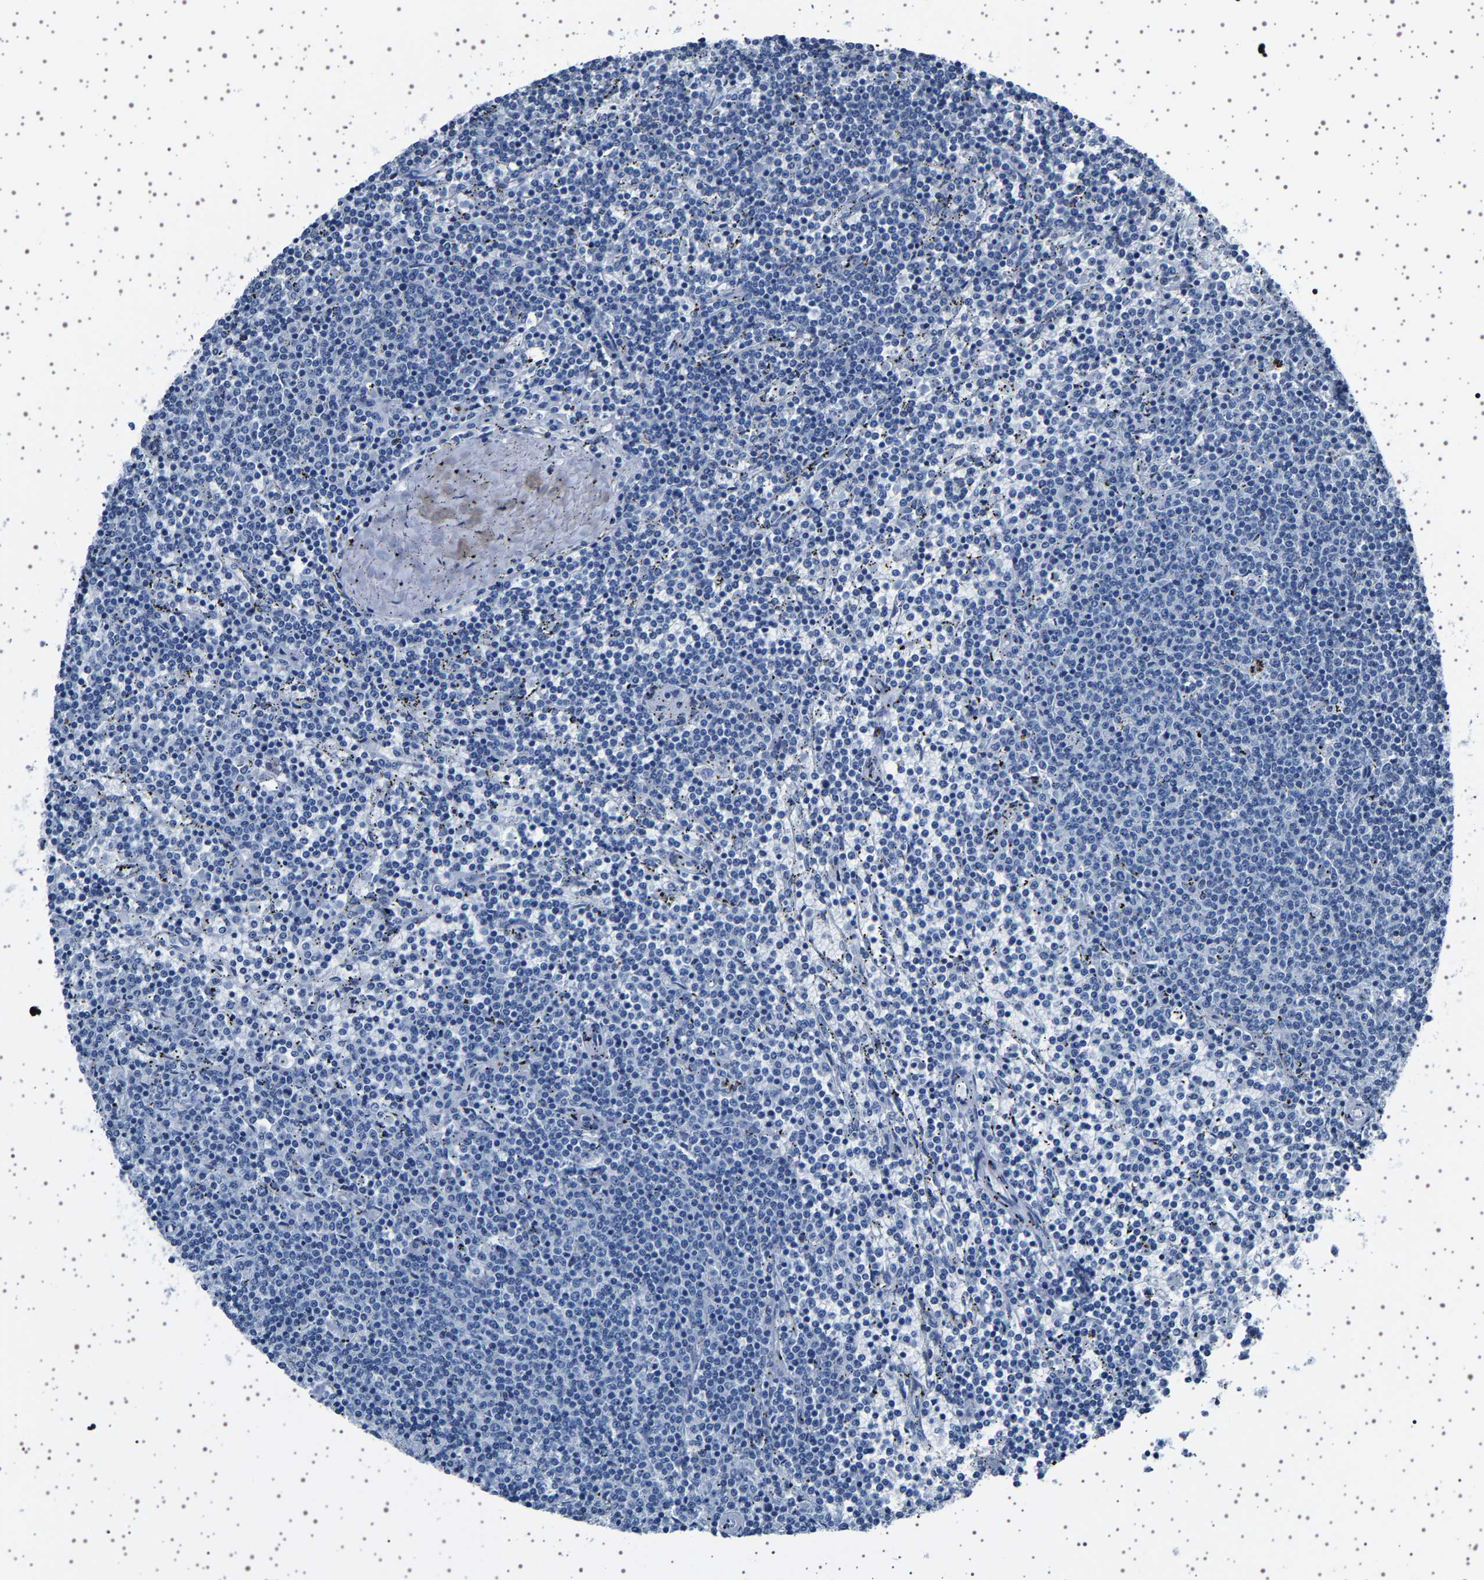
{"staining": {"intensity": "negative", "quantity": "none", "location": "none"}, "tissue": "lymphoma", "cell_type": "Tumor cells", "image_type": "cancer", "snomed": [{"axis": "morphology", "description": "Malignant lymphoma, non-Hodgkin's type, Low grade"}, {"axis": "topography", "description": "Spleen"}], "caption": "There is no significant staining in tumor cells of malignant lymphoma, non-Hodgkin's type (low-grade).", "gene": "TFF3", "patient": {"sex": "female", "age": 50}}